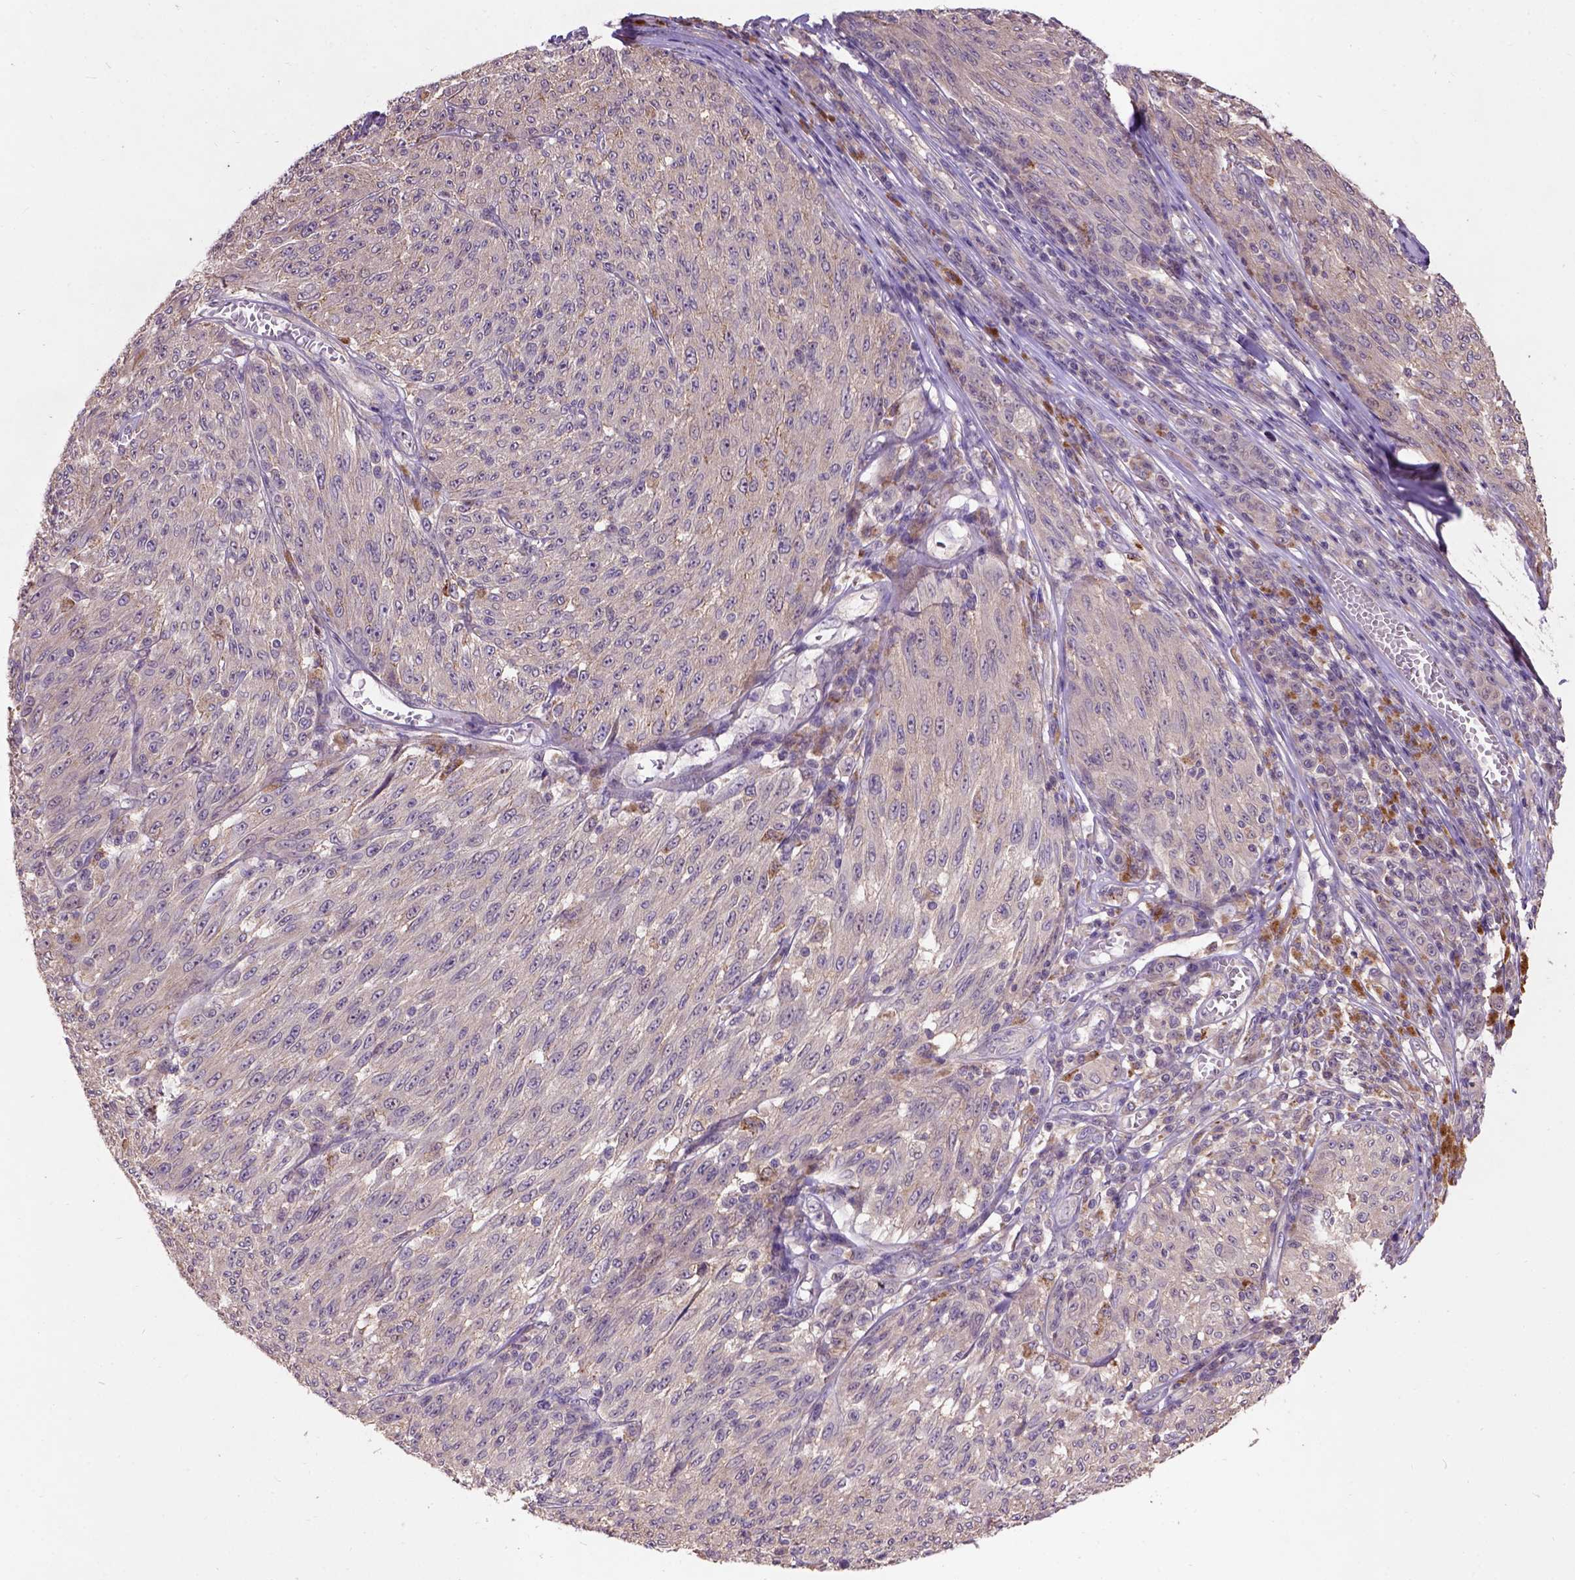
{"staining": {"intensity": "negative", "quantity": "none", "location": "none"}, "tissue": "melanoma", "cell_type": "Tumor cells", "image_type": "cancer", "snomed": [{"axis": "morphology", "description": "Malignant melanoma, NOS"}, {"axis": "topography", "description": "Skin"}], "caption": "Tumor cells show no significant protein staining in melanoma. Brightfield microscopy of immunohistochemistry (IHC) stained with DAB (3,3'-diaminobenzidine) (brown) and hematoxylin (blue), captured at high magnification.", "gene": "KBTBD8", "patient": {"sex": "male", "age": 85}}